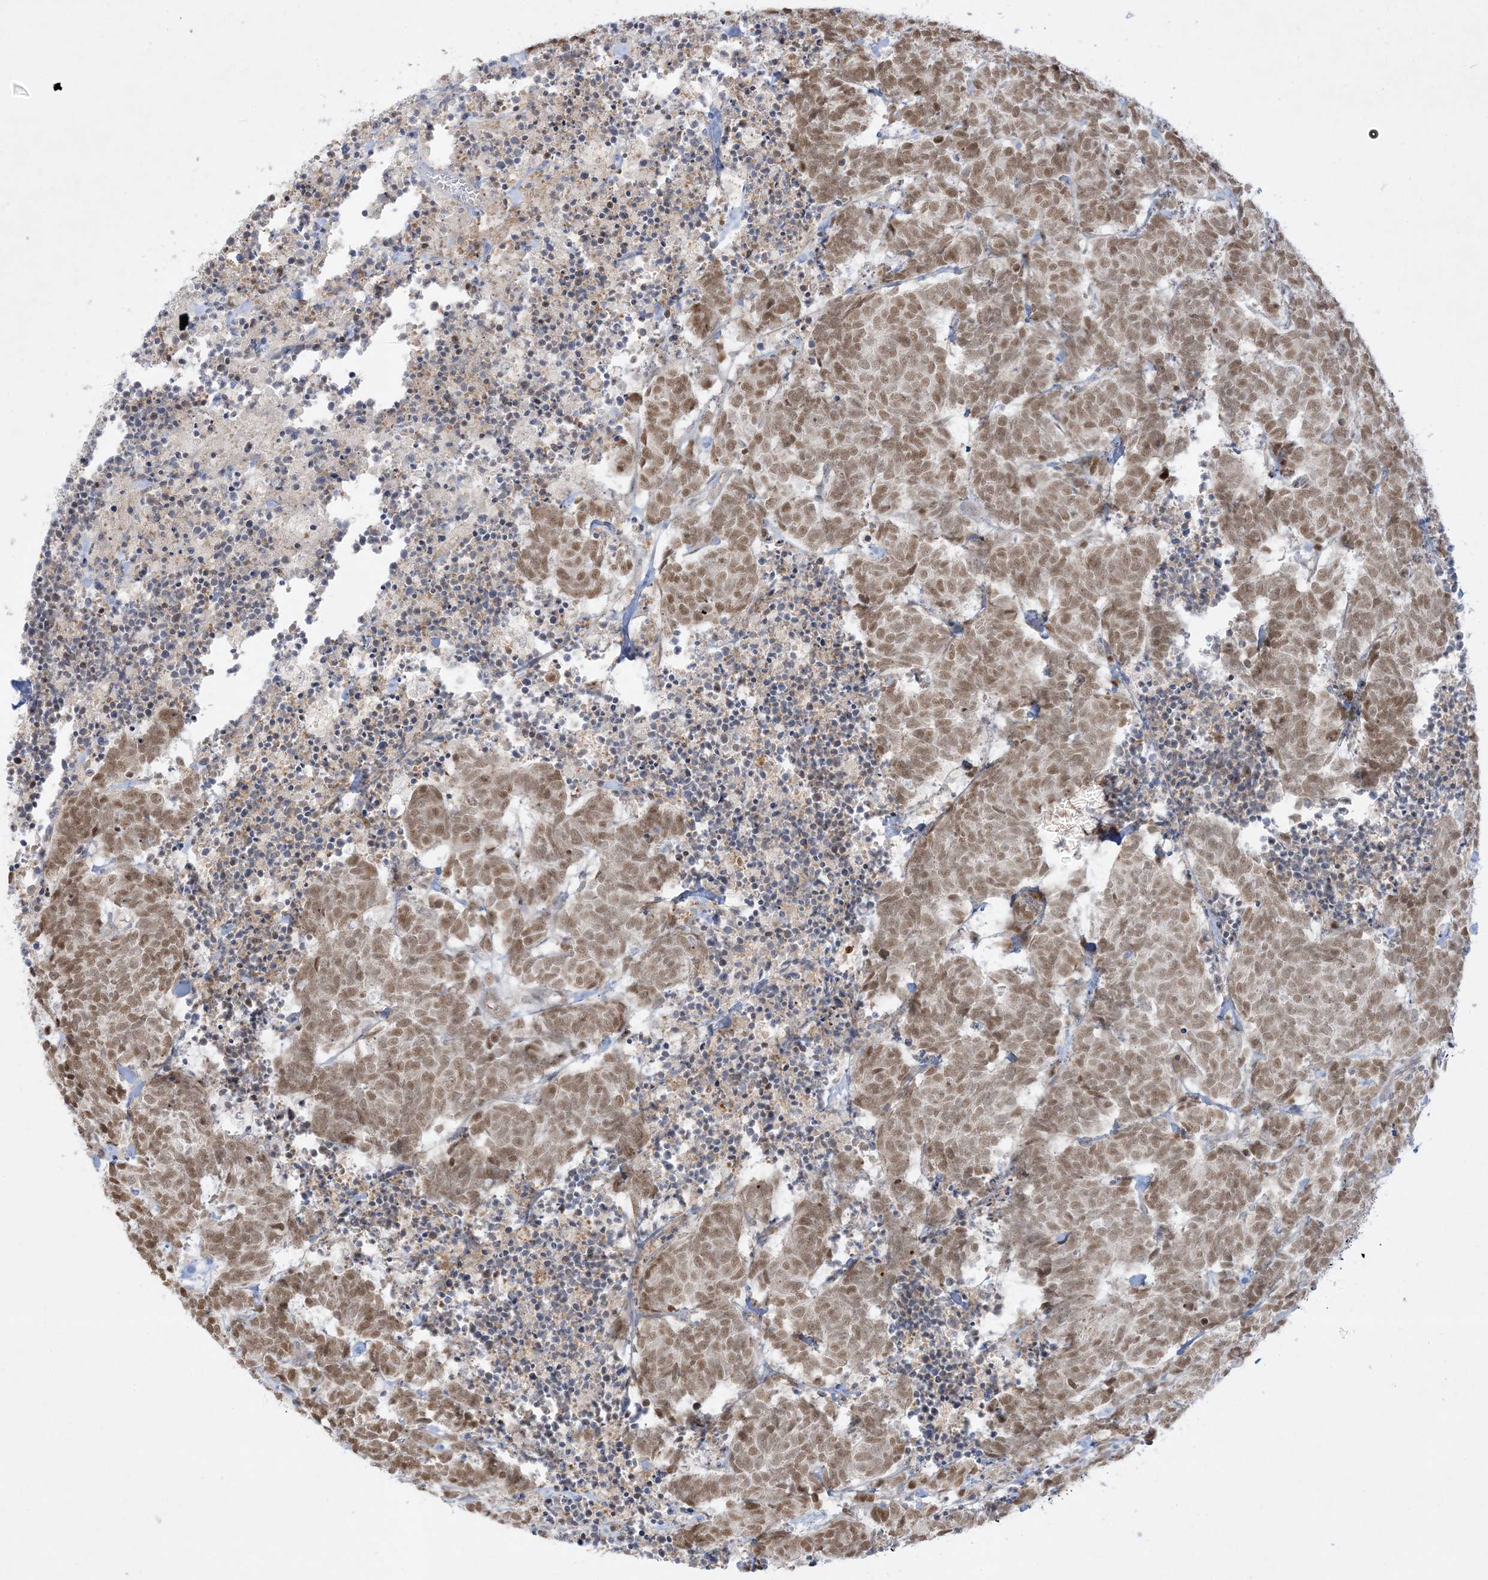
{"staining": {"intensity": "moderate", "quantity": ">75%", "location": "nuclear"}, "tissue": "carcinoid", "cell_type": "Tumor cells", "image_type": "cancer", "snomed": [{"axis": "morphology", "description": "Carcinoma, NOS"}, {"axis": "morphology", "description": "Carcinoid, malignant, NOS"}, {"axis": "topography", "description": "Urinary bladder"}], "caption": "Carcinoid stained with a brown dye reveals moderate nuclear positive staining in approximately >75% of tumor cells.", "gene": "PTK6", "patient": {"sex": "male", "age": 57}}